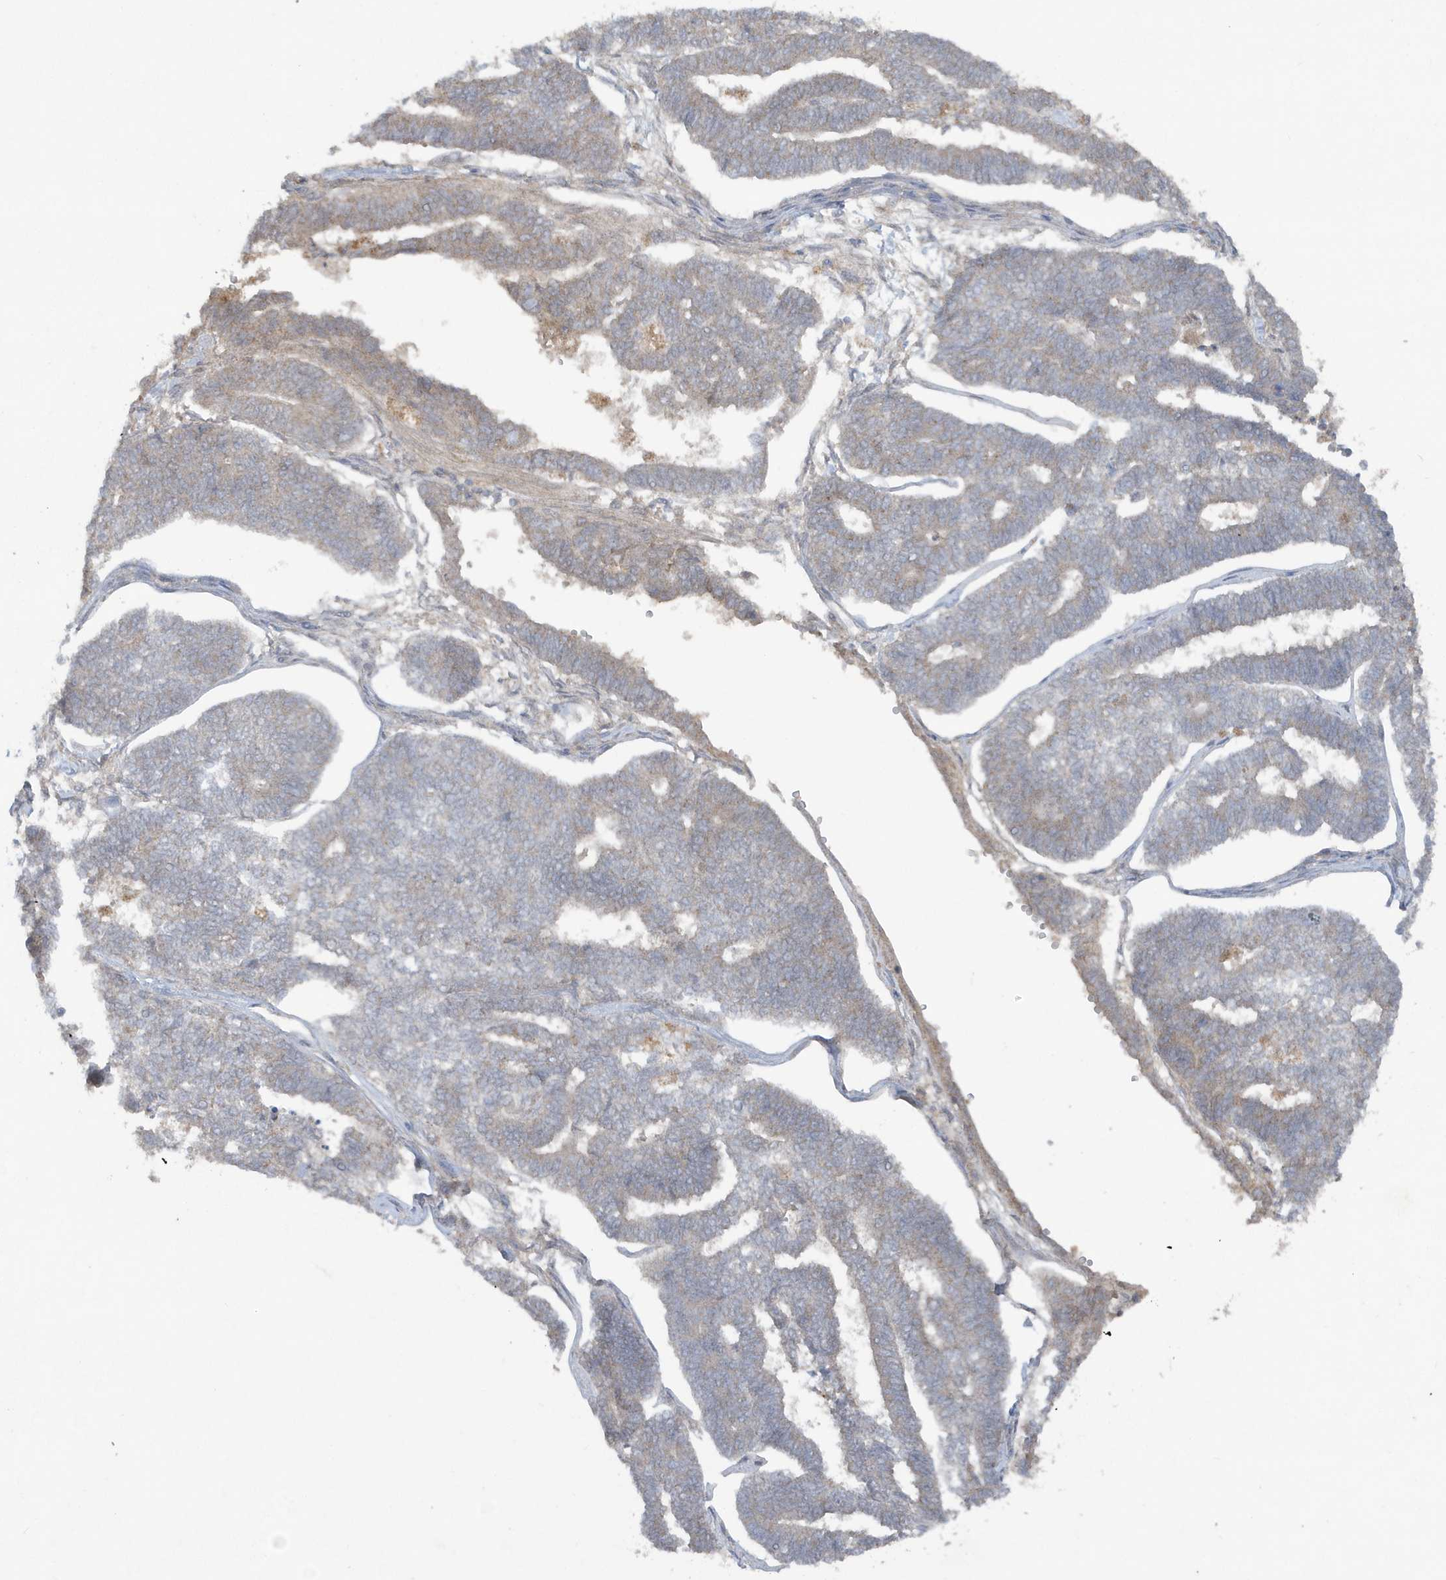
{"staining": {"intensity": "weak", "quantity": "<25%", "location": "cytoplasmic/membranous"}, "tissue": "endometrial cancer", "cell_type": "Tumor cells", "image_type": "cancer", "snomed": [{"axis": "morphology", "description": "Adenocarcinoma, NOS"}, {"axis": "topography", "description": "Endometrium"}], "caption": "Human endometrial adenocarcinoma stained for a protein using immunohistochemistry shows no staining in tumor cells.", "gene": "C1RL", "patient": {"sex": "female", "age": 70}}